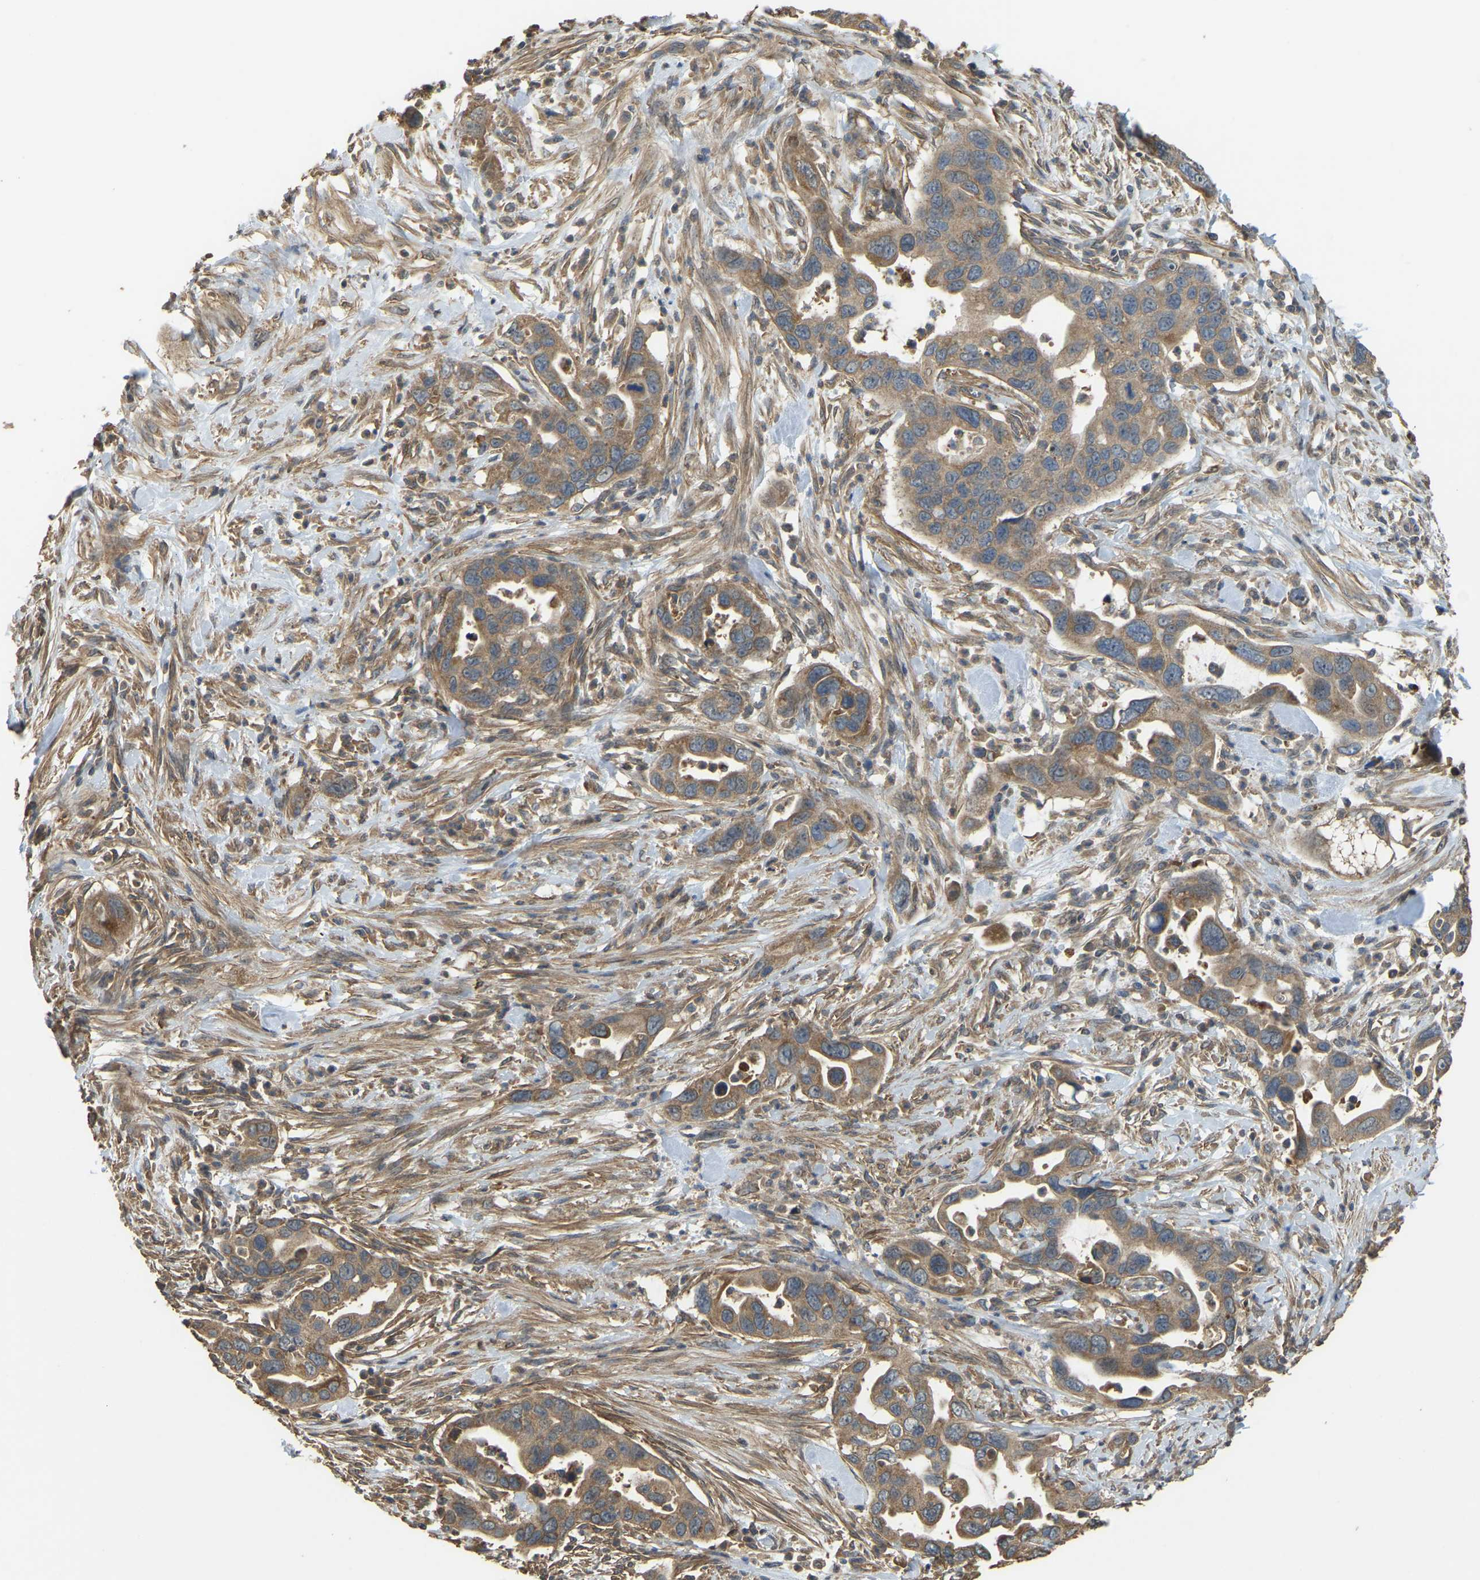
{"staining": {"intensity": "moderate", "quantity": ">75%", "location": "cytoplasmic/membranous"}, "tissue": "pancreatic cancer", "cell_type": "Tumor cells", "image_type": "cancer", "snomed": [{"axis": "morphology", "description": "Adenocarcinoma, NOS"}, {"axis": "topography", "description": "Pancreas"}], "caption": "This is a histology image of immunohistochemistry (IHC) staining of adenocarcinoma (pancreatic), which shows moderate positivity in the cytoplasmic/membranous of tumor cells.", "gene": "GNG2", "patient": {"sex": "female", "age": 70}}